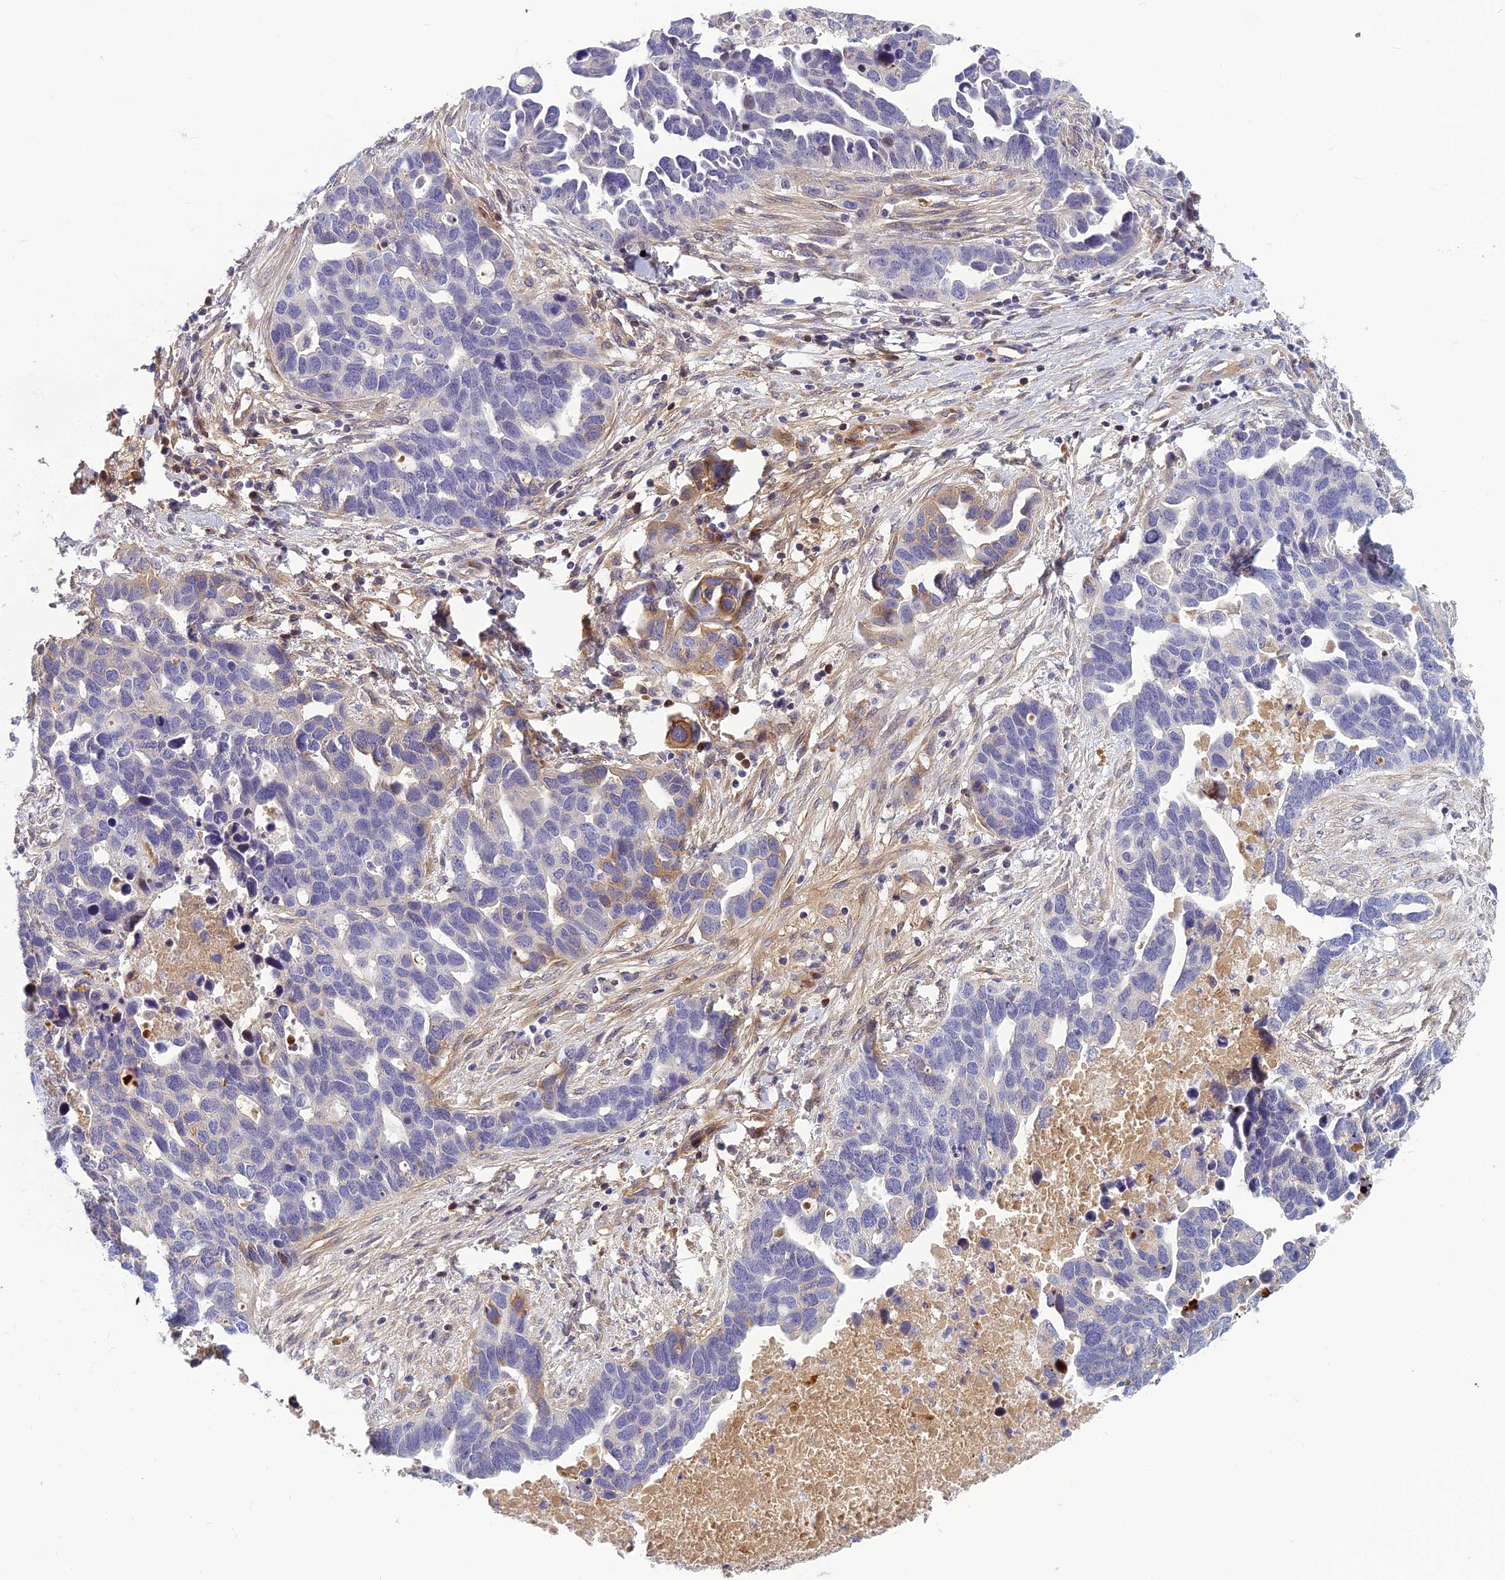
{"staining": {"intensity": "negative", "quantity": "none", "location": "none"}, "tissue": "ovarian cancer", "cell_type": "Tumor cells", "image_type": "cancer", "snomed": [{"axis": "morphology", "description": "Cystadenocarcinoma, serous, NOS"}, {"axis": "topography", "description": "Ovary"}], "caption": "Serous cystadenocarcinoma (ovarian) was stained to show a protein in brown. There is no significant positivity in tumor cells. Brightfield microscopy of immunohistochemistry (IHC) stained with DAB (3,3'-diaminobenzidine) (brown) and hematoxylin (blue), captured at high magnification.", "gene": "CLEC11A", "patient": {"sex": "female", "age": 54}}